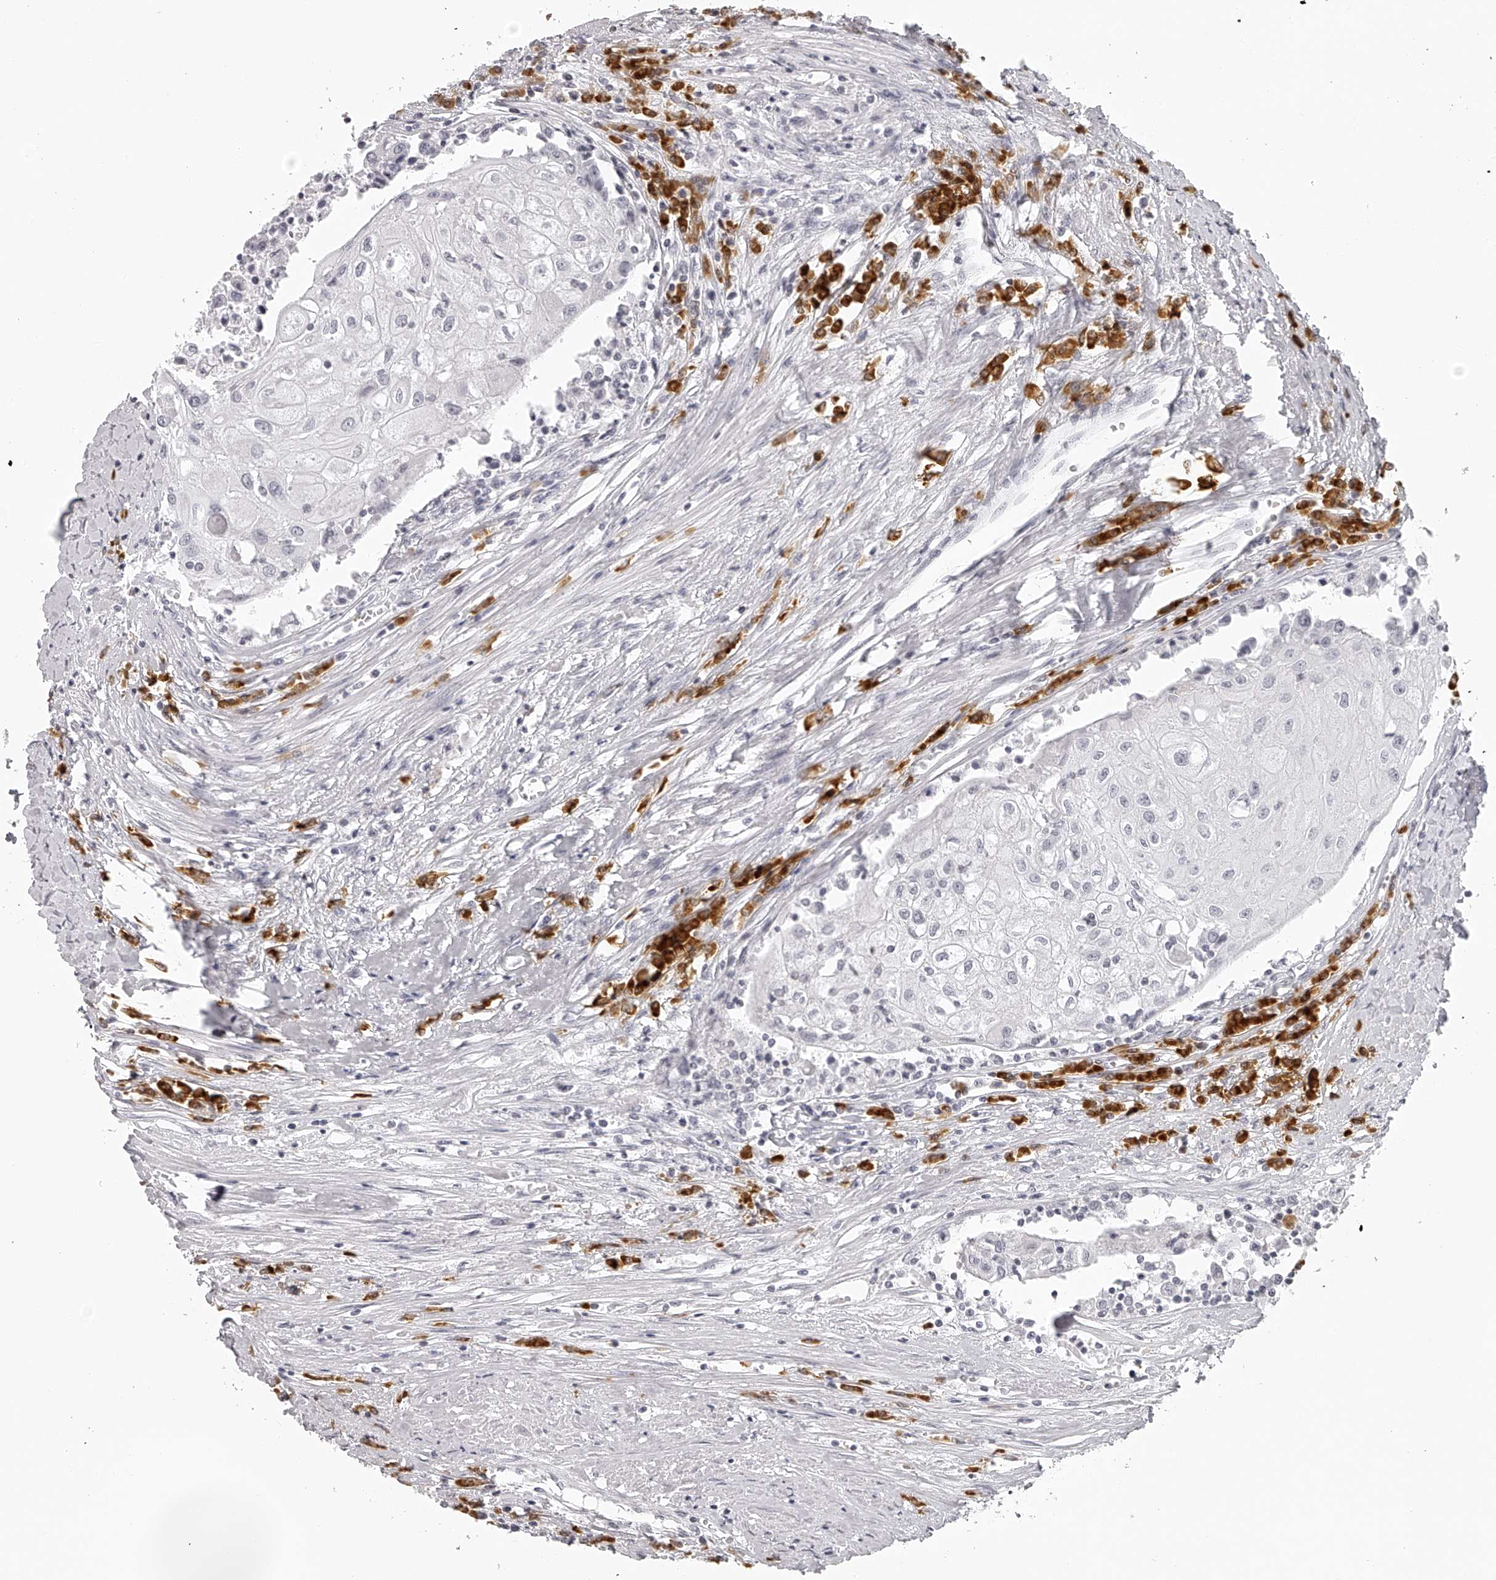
{"staining": {"intensity": "negative", "quantity": "none", "location": "none"}, "tissue": "urothelial cancer", "cell_type": "Tumor cells", "image_type": "cancer", "snomed": [{"axis": "morphology", "description": "Urothelial carcinoma, High grade"}, {"axis": "topography", "description": "Urinary bladder"}], "caption": "Immunohistochemistry (IHC) photomicrograph of human urothelial carcinoma (high-grade) stained for a protein (brown), which displays no expression in tumor cells.", "gene": "SEC11C", "patient": {"sex": "female", "age": 85}}